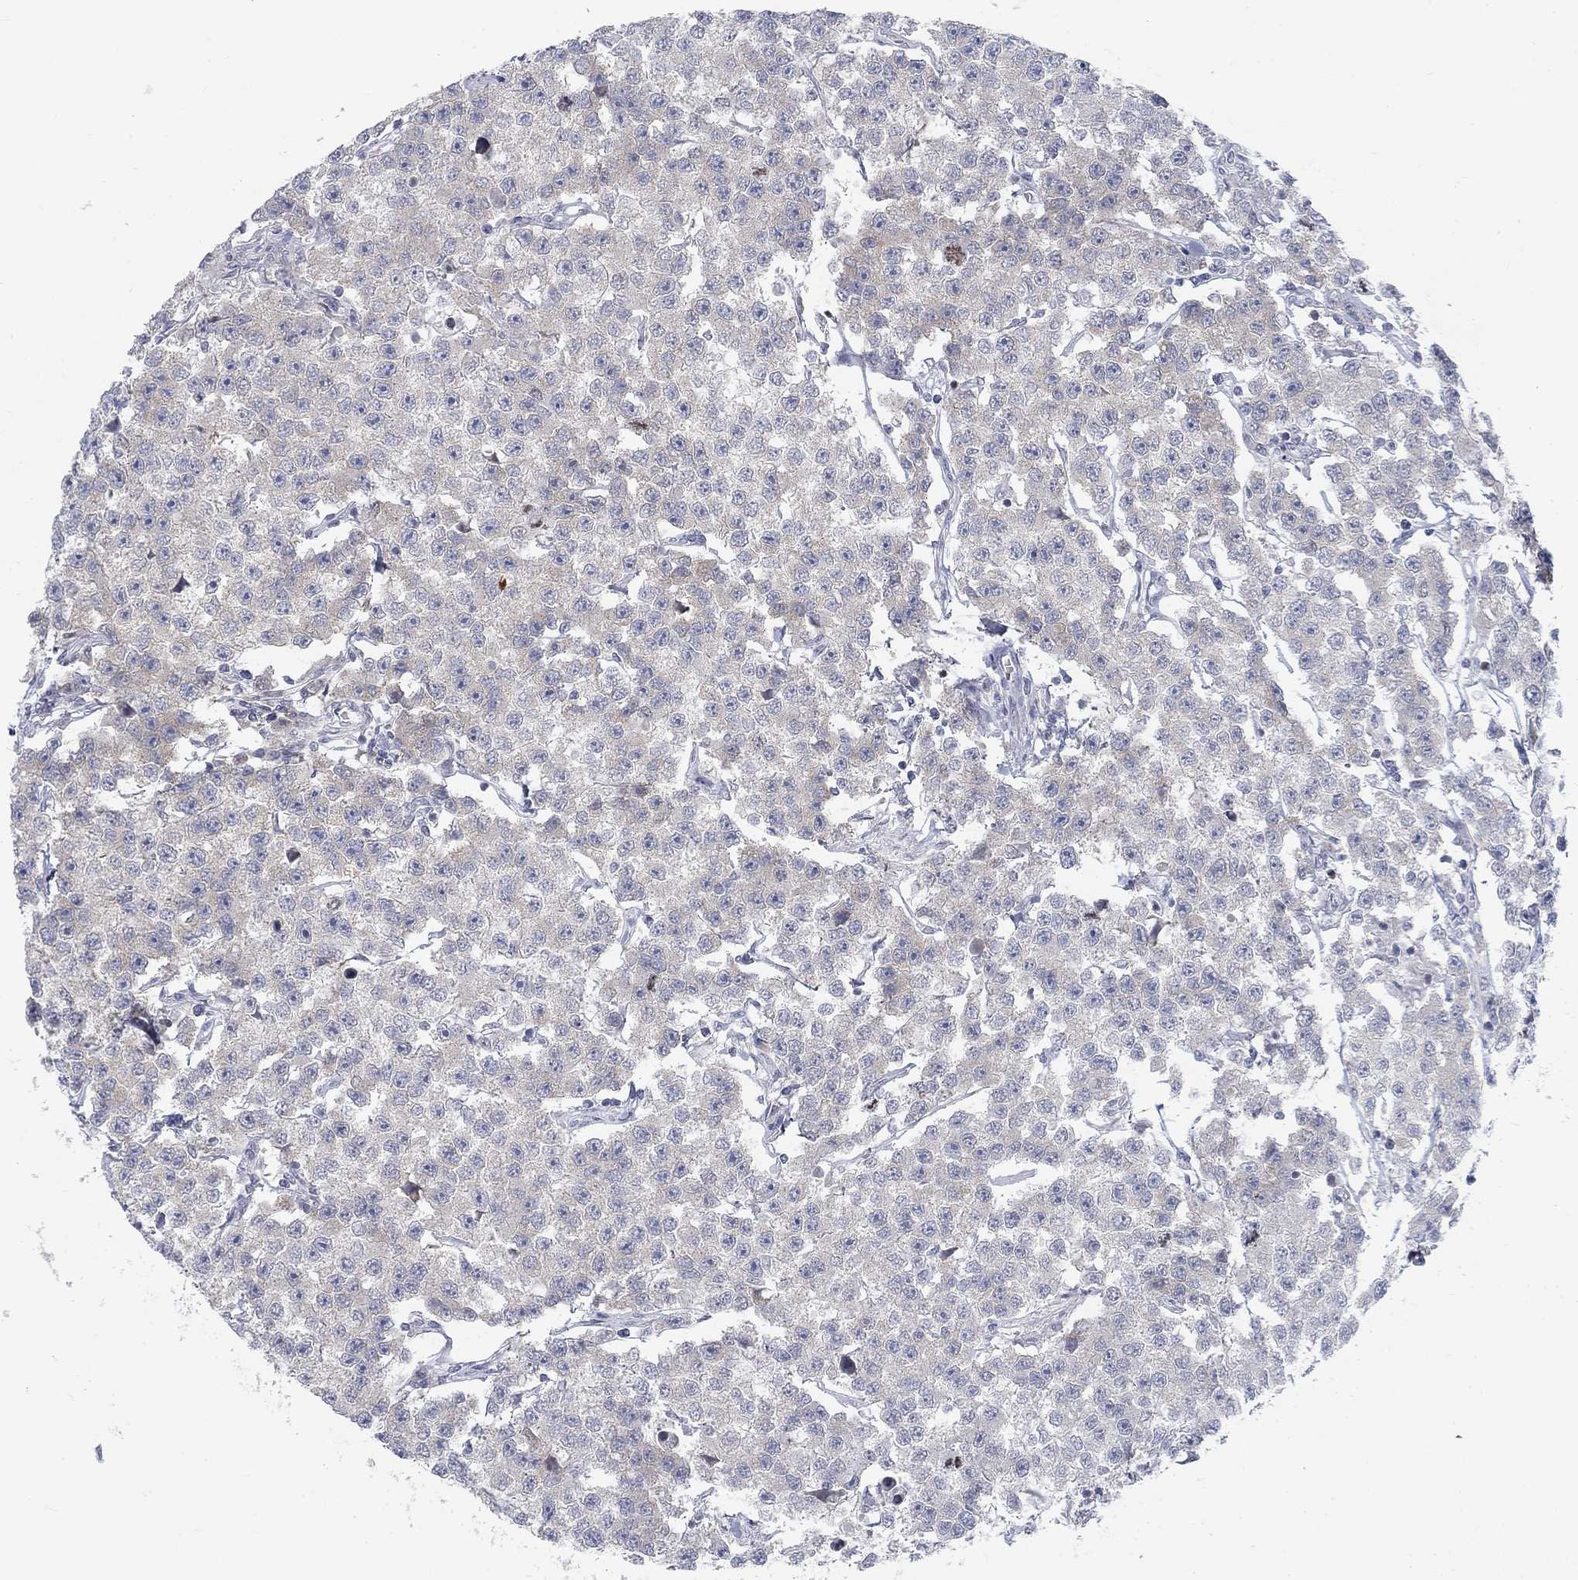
{"staining": {"intensity": "negative", "quantity": "none", "location": "none"}, "tissue": "testis cancer", "cell_type": "Tumor cells", "image_type": "cancer", "snomed": [{"axis": "morphology", "description": "Seminoma, NOS"}, {"axis": "topography", "description": "Testis"}], "caption": "The photomicrograph exhibits no staining of tumor cells in testis seminoma.", "gene": "ATP1A3", "patient": {"sex": "male", "age": 59}}